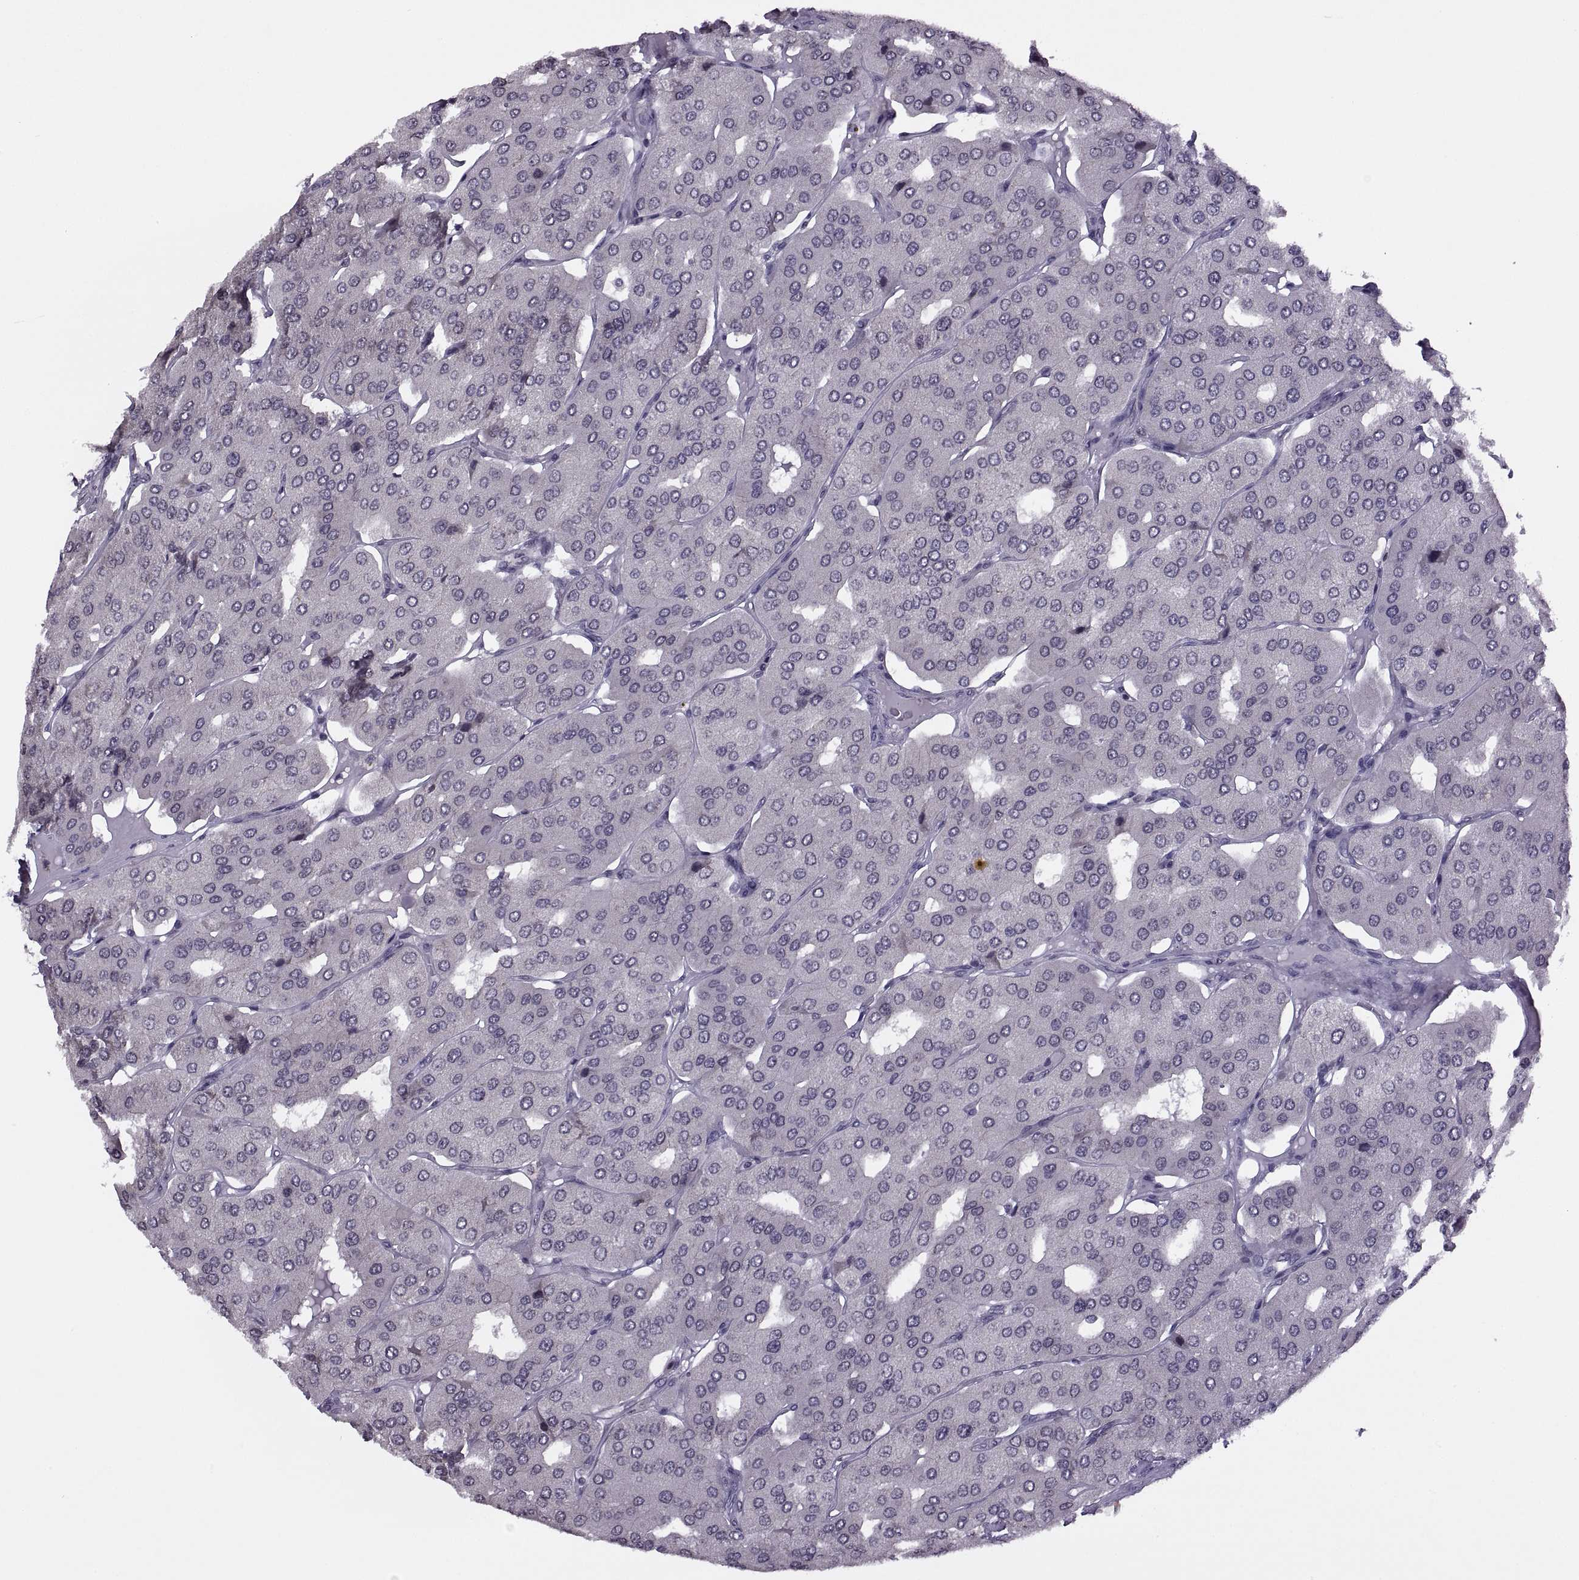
{"staining": {"intensity": "negative", "quantity": "none", "location": "none"}, "tissue": "parathyroid gland", "cell_type": "Glandular cells", "image_type": "normal", "snomed": [{"axis": "morphology", "description": "Normal tissue, NOS"}, {"axis": "morphology", "description": "Adenoma, NOS"}, {"axis": "topography", "description": "Parathyroid gland"}], "caption": "A high-resolution image shows IHC staining of benign parathyroid gland, which reveals no significant expression in glandular cells.", "gene": "INTS3", "patient": {"sex": "female", "age": 86}}